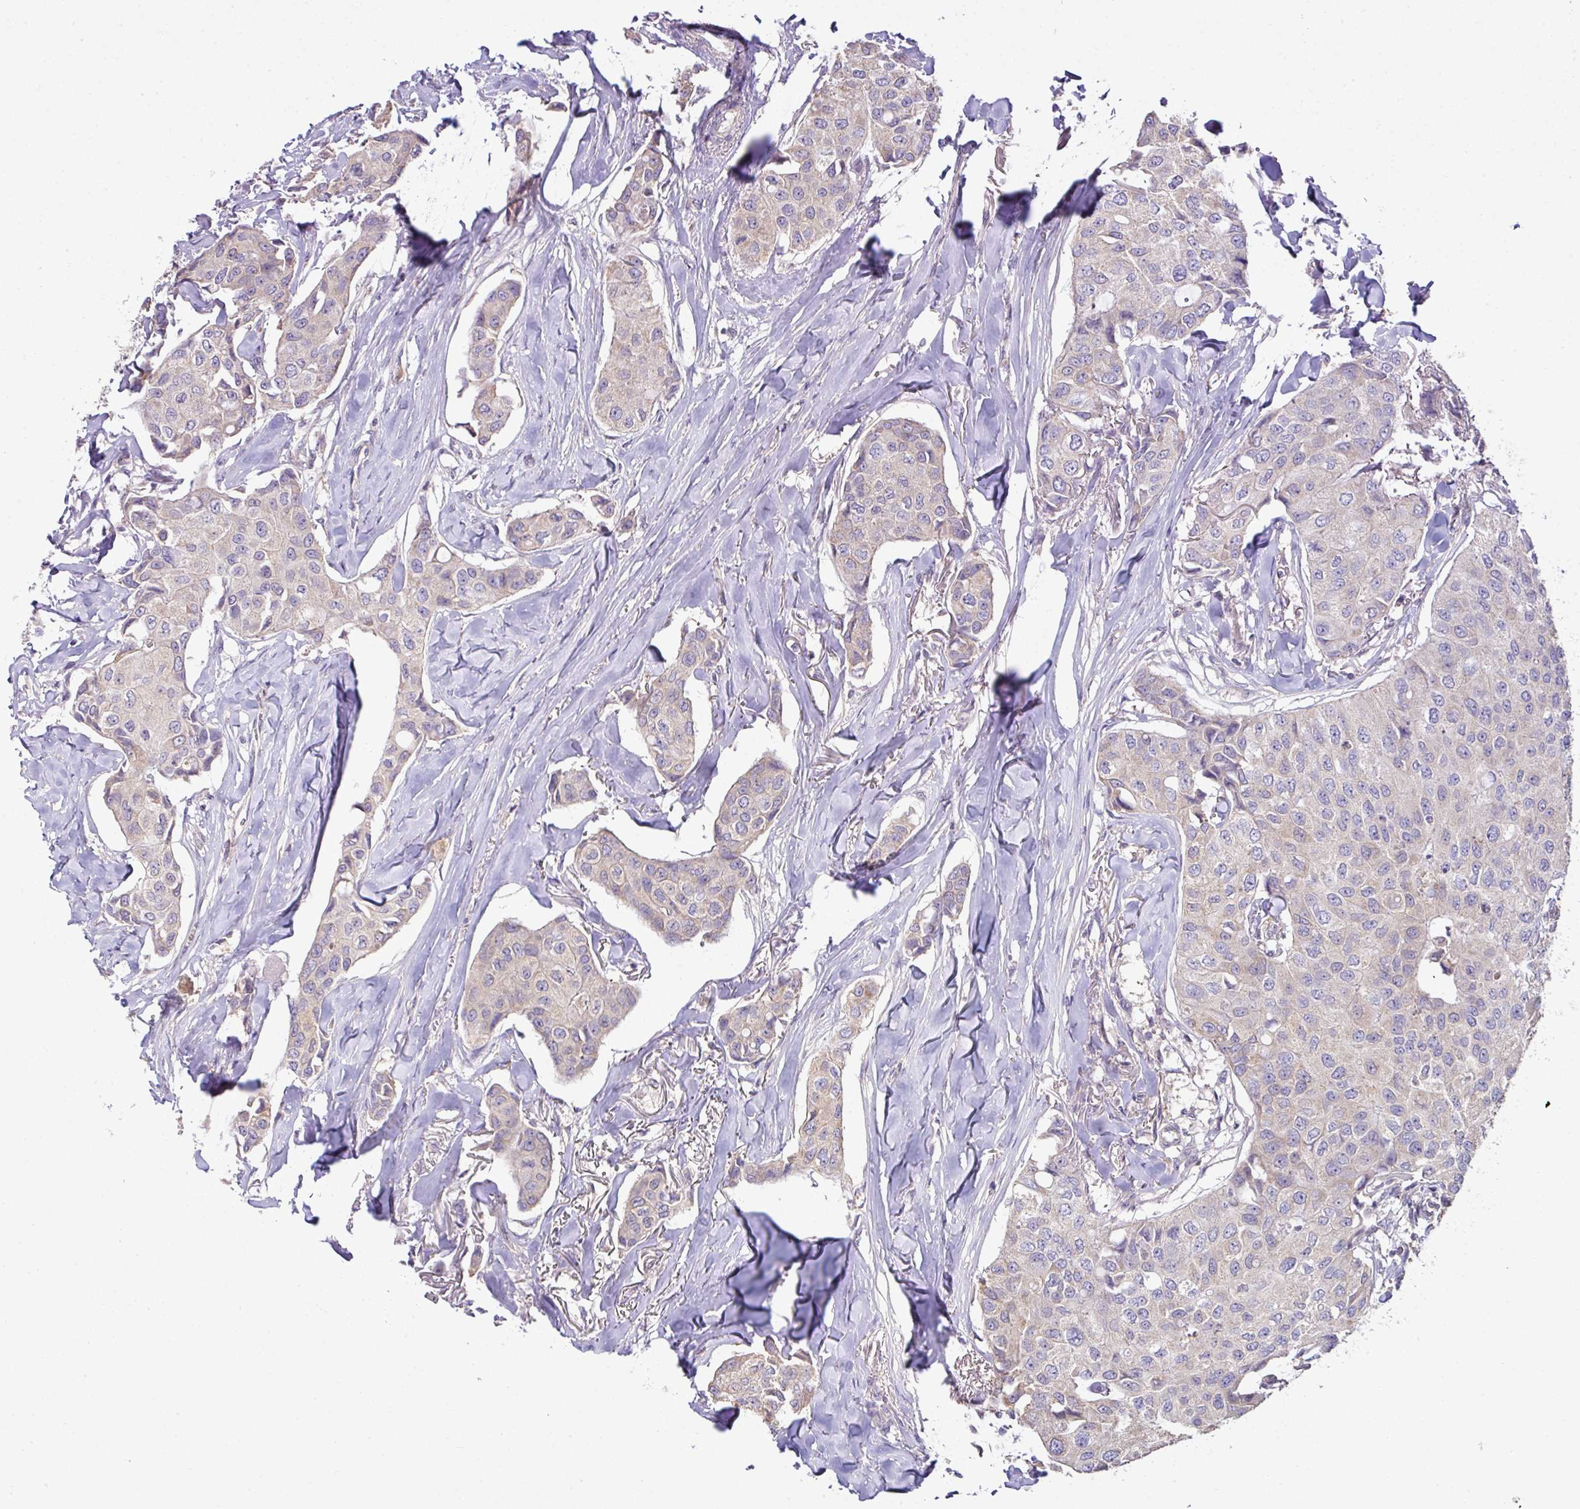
{"staining": {"intensity": "negative", "quantity": "none", "location": "none"}, "tissue": "breast cancer", "cell_type": "Tumor cells", "image_type": "cancer", "snomed": [{"axis": "morphology", "description": "Duct carcinoma"}, {"axis": "topography", "description": "Breast"}], "caption": "Infiltrating ductal carcinoma (breast) was stained to show a protein in brown. There is no significant positivity in tumor cells. The staining was performed using DAB to visualize the protein expression in brown, while the nuclei were stained in blue with hematoxylin (Magnification: 20x).", "gene": "SLAMF6", "patient": {"sex": "female", "age": 80}}